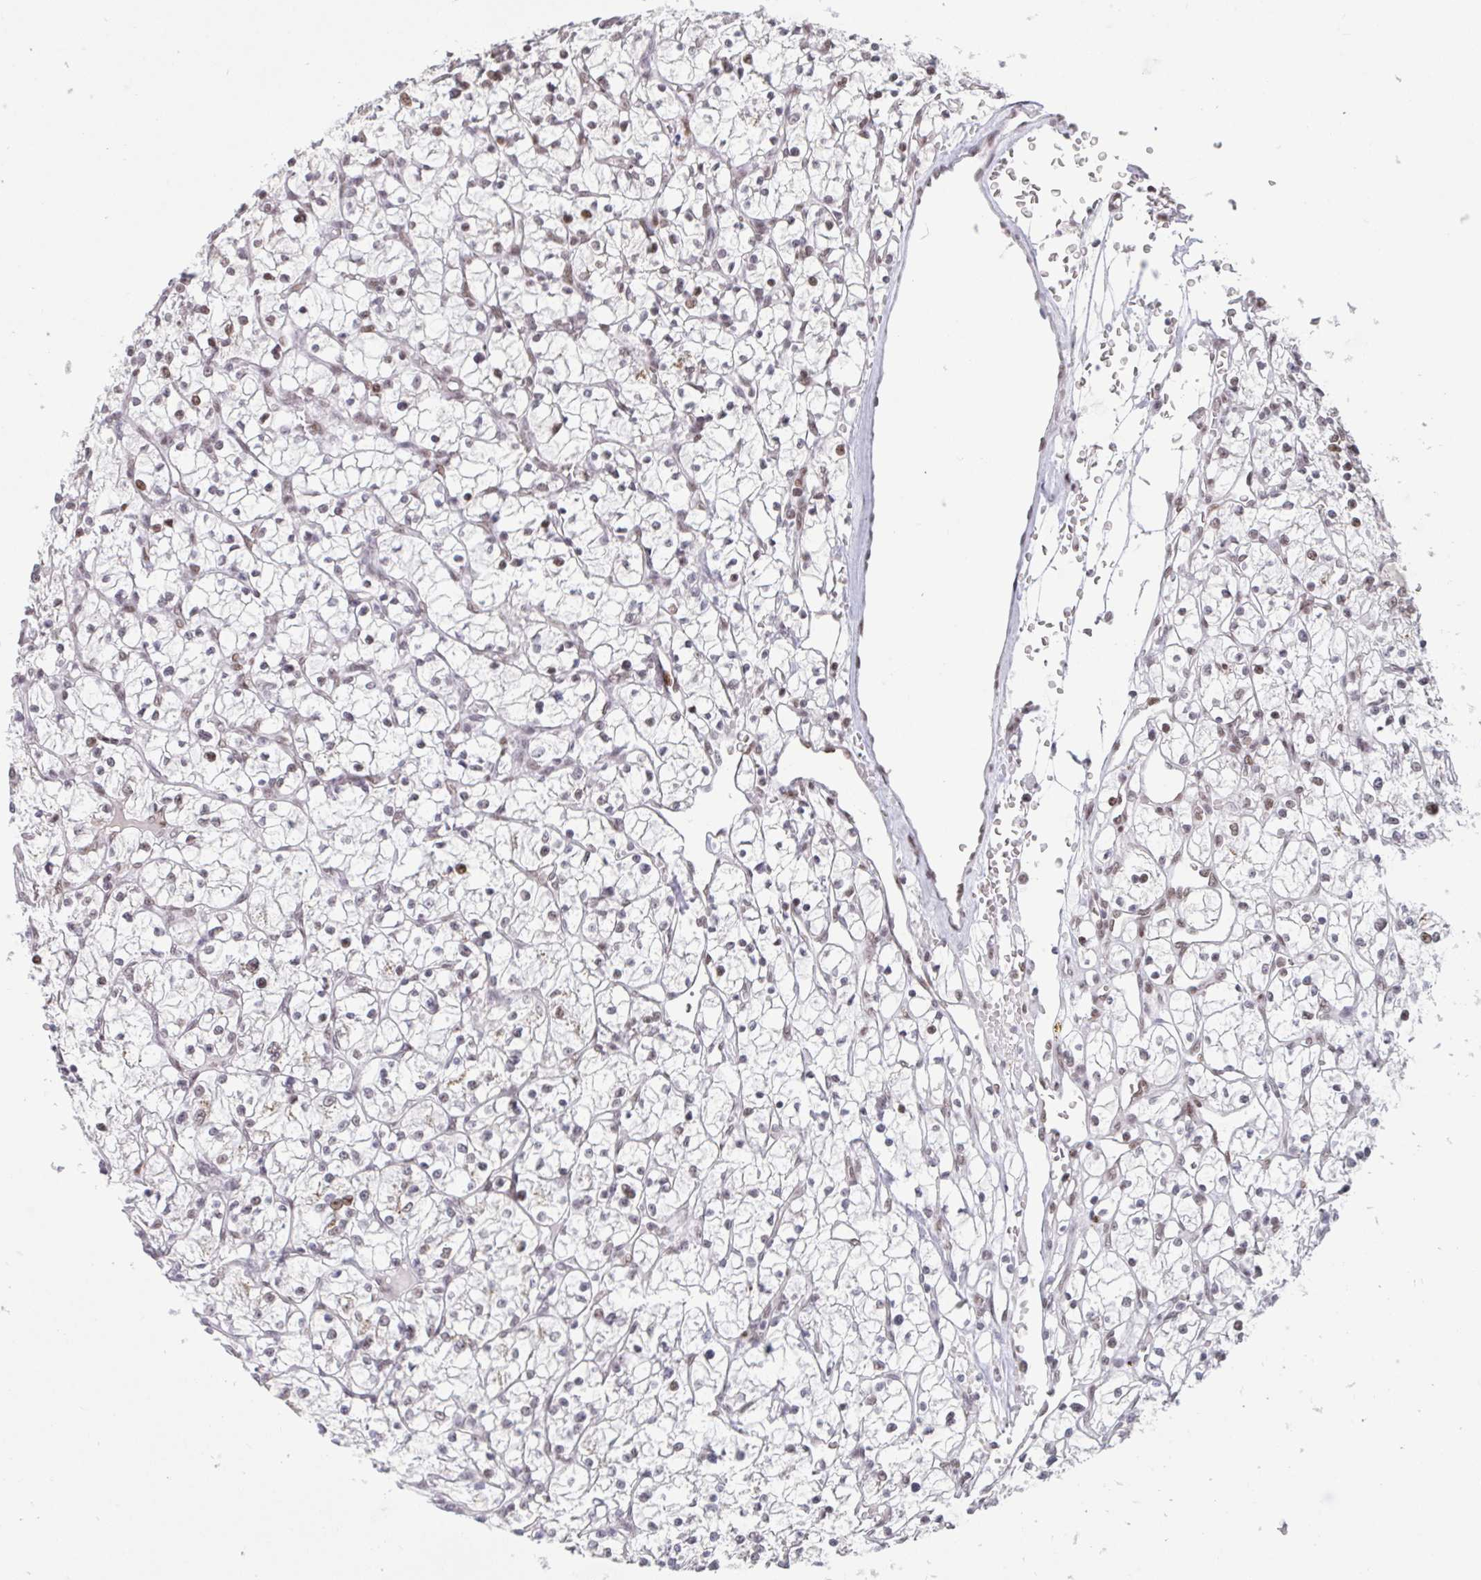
{"staining": {"intensity": "moderate", "quantity": "<25%", "location": "nuclear"}, "tissue": "renal cancer", "cell_type": "Tumor cells", "image_type": "cancer", "snomed": [{"axis": "morphology", "description": "Adenocarcinoma, NOS"}, {"axis": "topography", "description": "Kidney"}], "caption": "Renal cancer was stained to show a protein in brown. There is low levels of moderate nuclear positivity in approximately <25% of tumor cells.", "gene": "CBFA2T2", "patient": {"sex": "female", "age": 64}}